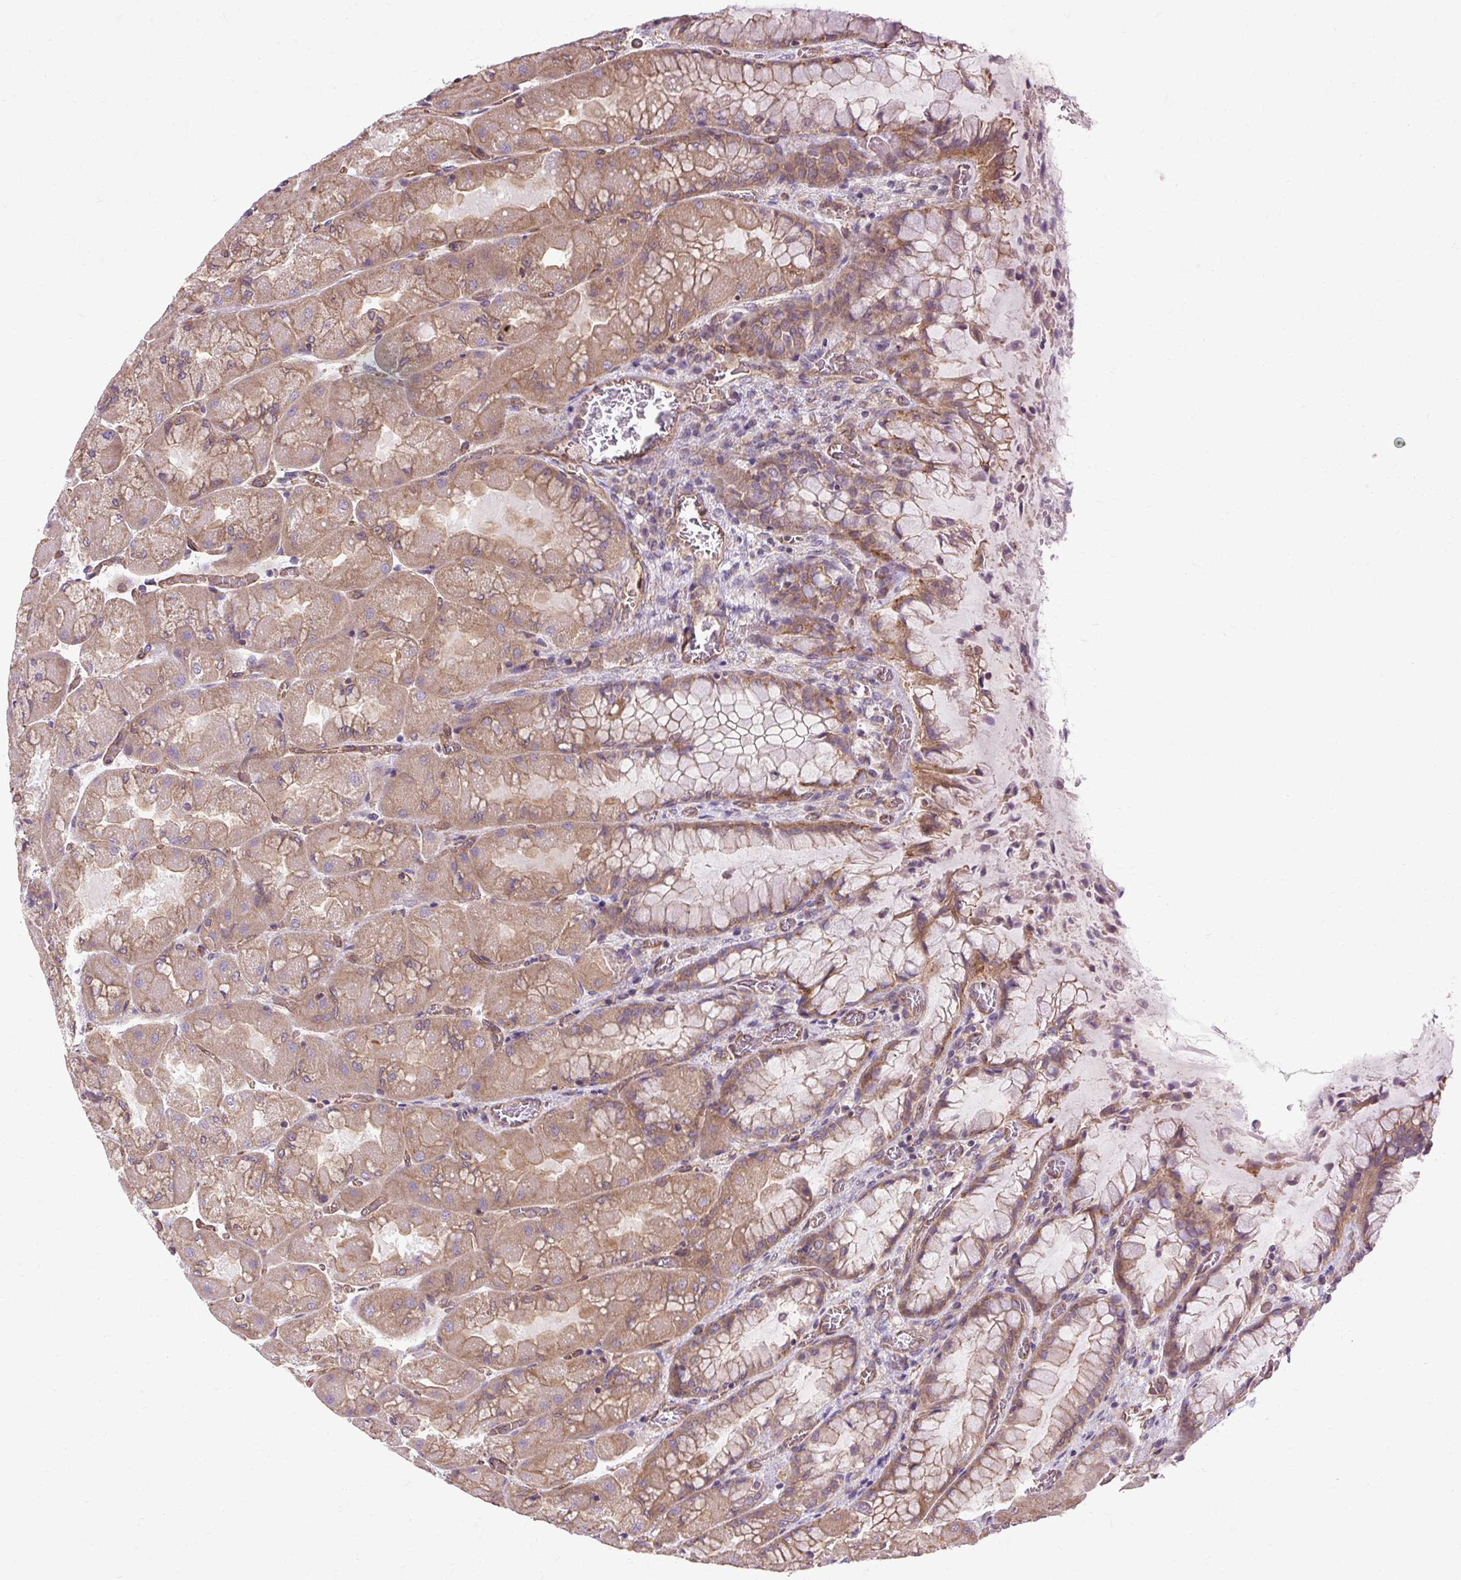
{"staining": {"intensity": "moderate", "quantity": ">75%", "location": "cytoplasmic/membranous"}, "tissue": "stomach", "cell_type": "Glandular cells", "image_type": "normal", "snomed": [{"axis": "morphology", "description": "Normal tissue, NOS"}, {"axis": "topography", "description": "Stomach"}], "caption": "Immunohistochemistry (IHC) of benign stomach reveals medium levels of moderate cytoplasmic/membranous expression in about >75% of glandular cells.", "gene": "CCDC93", "patient": {"sex": "female", "age": 61}}